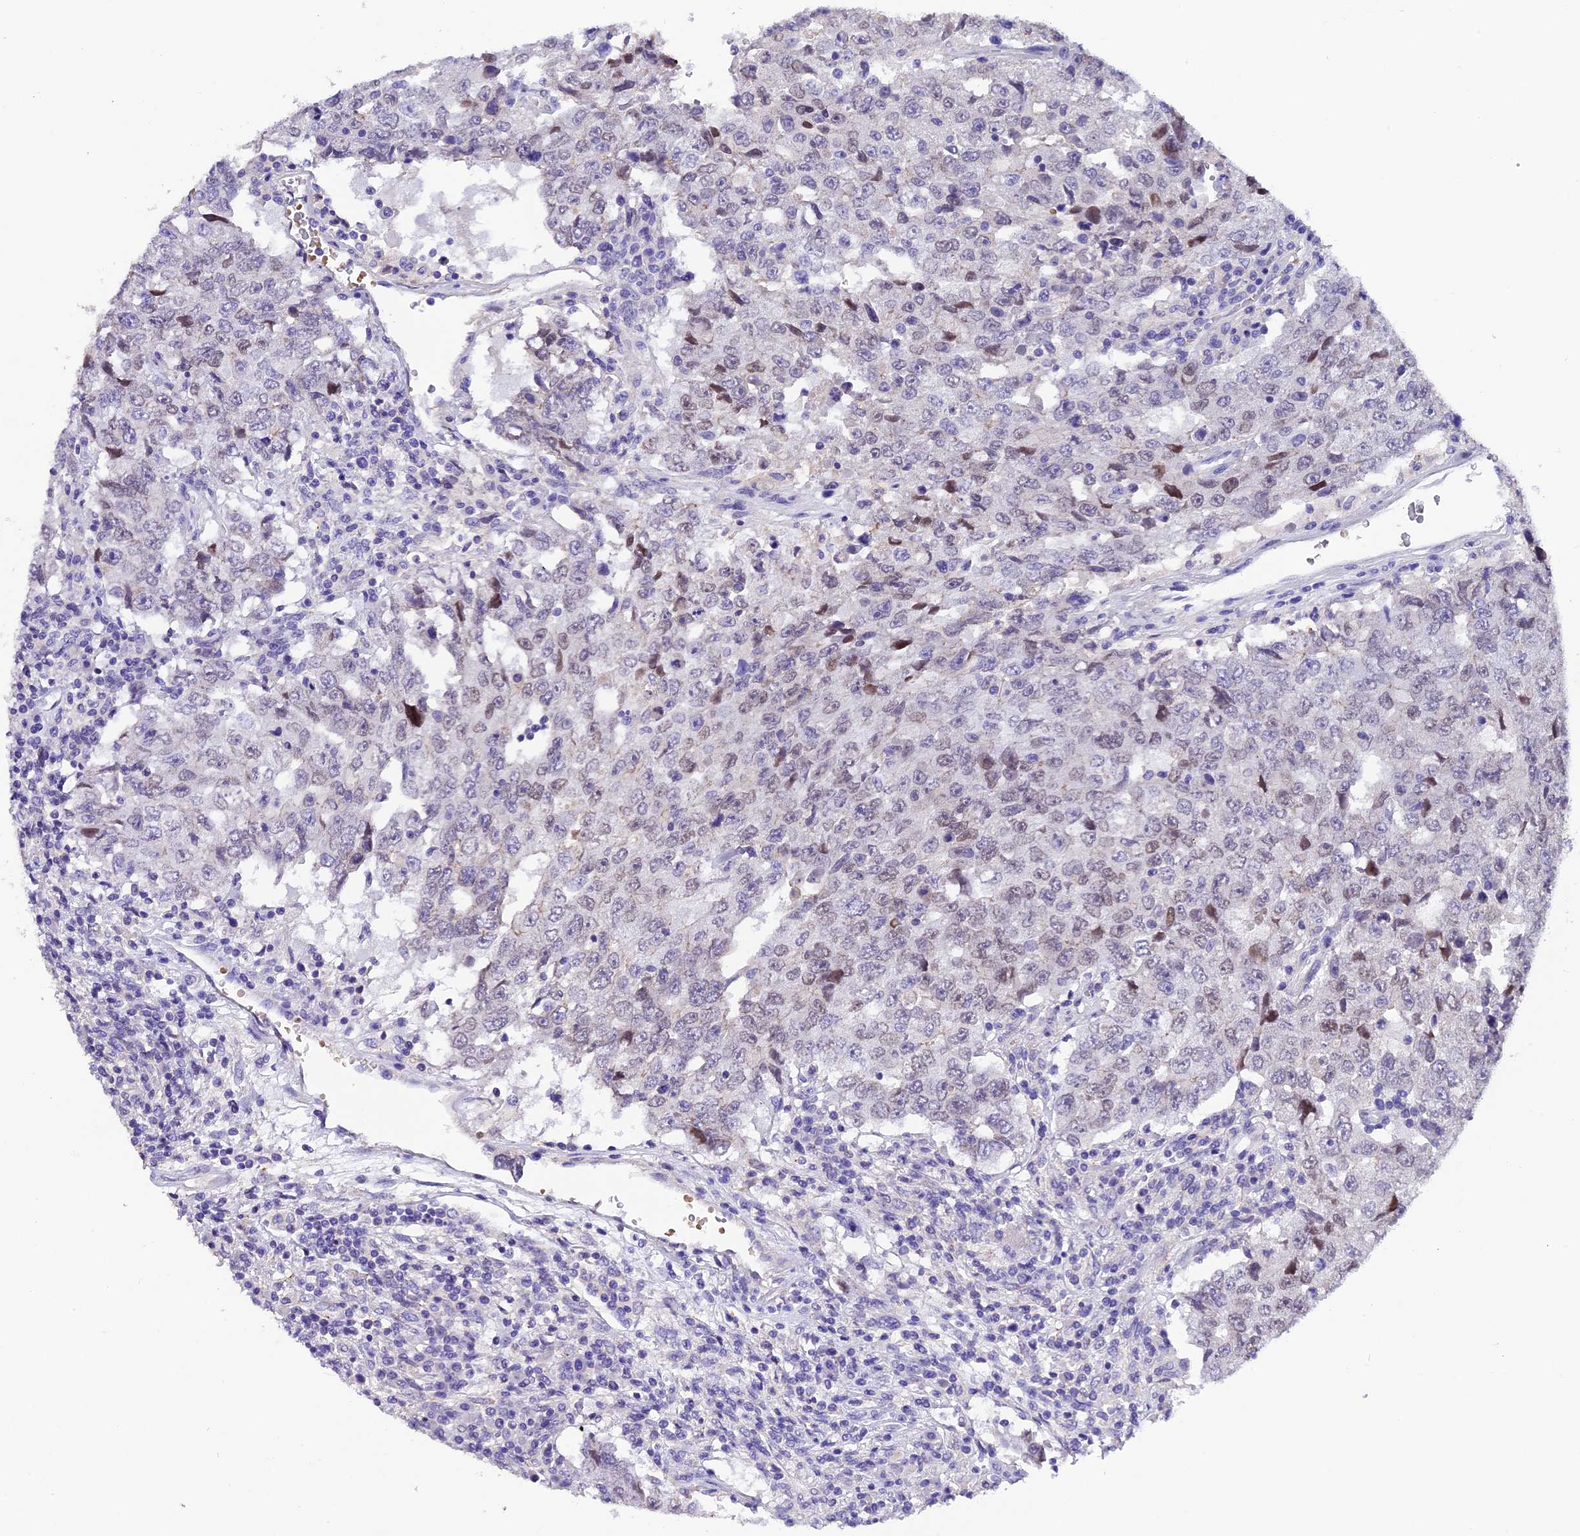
{"staining": {"intensity": "negative", "quantity": "none", "location": "none"}, "tissue": "testis cancer", "cell_type": "Tumor cells", "image_type": "cancer", "snomed": [{"axis": "morphology", "description": "Carcinoma, Embryonal, NOS"}, {"axis": "topography", "description": "Testis"}], "caption": "Immunohistochemical staining of testis cancer exhibits no significant expression in tumor cells.", "gene": "MEX3B", "patient": {"sex": "male", "age": 26}}